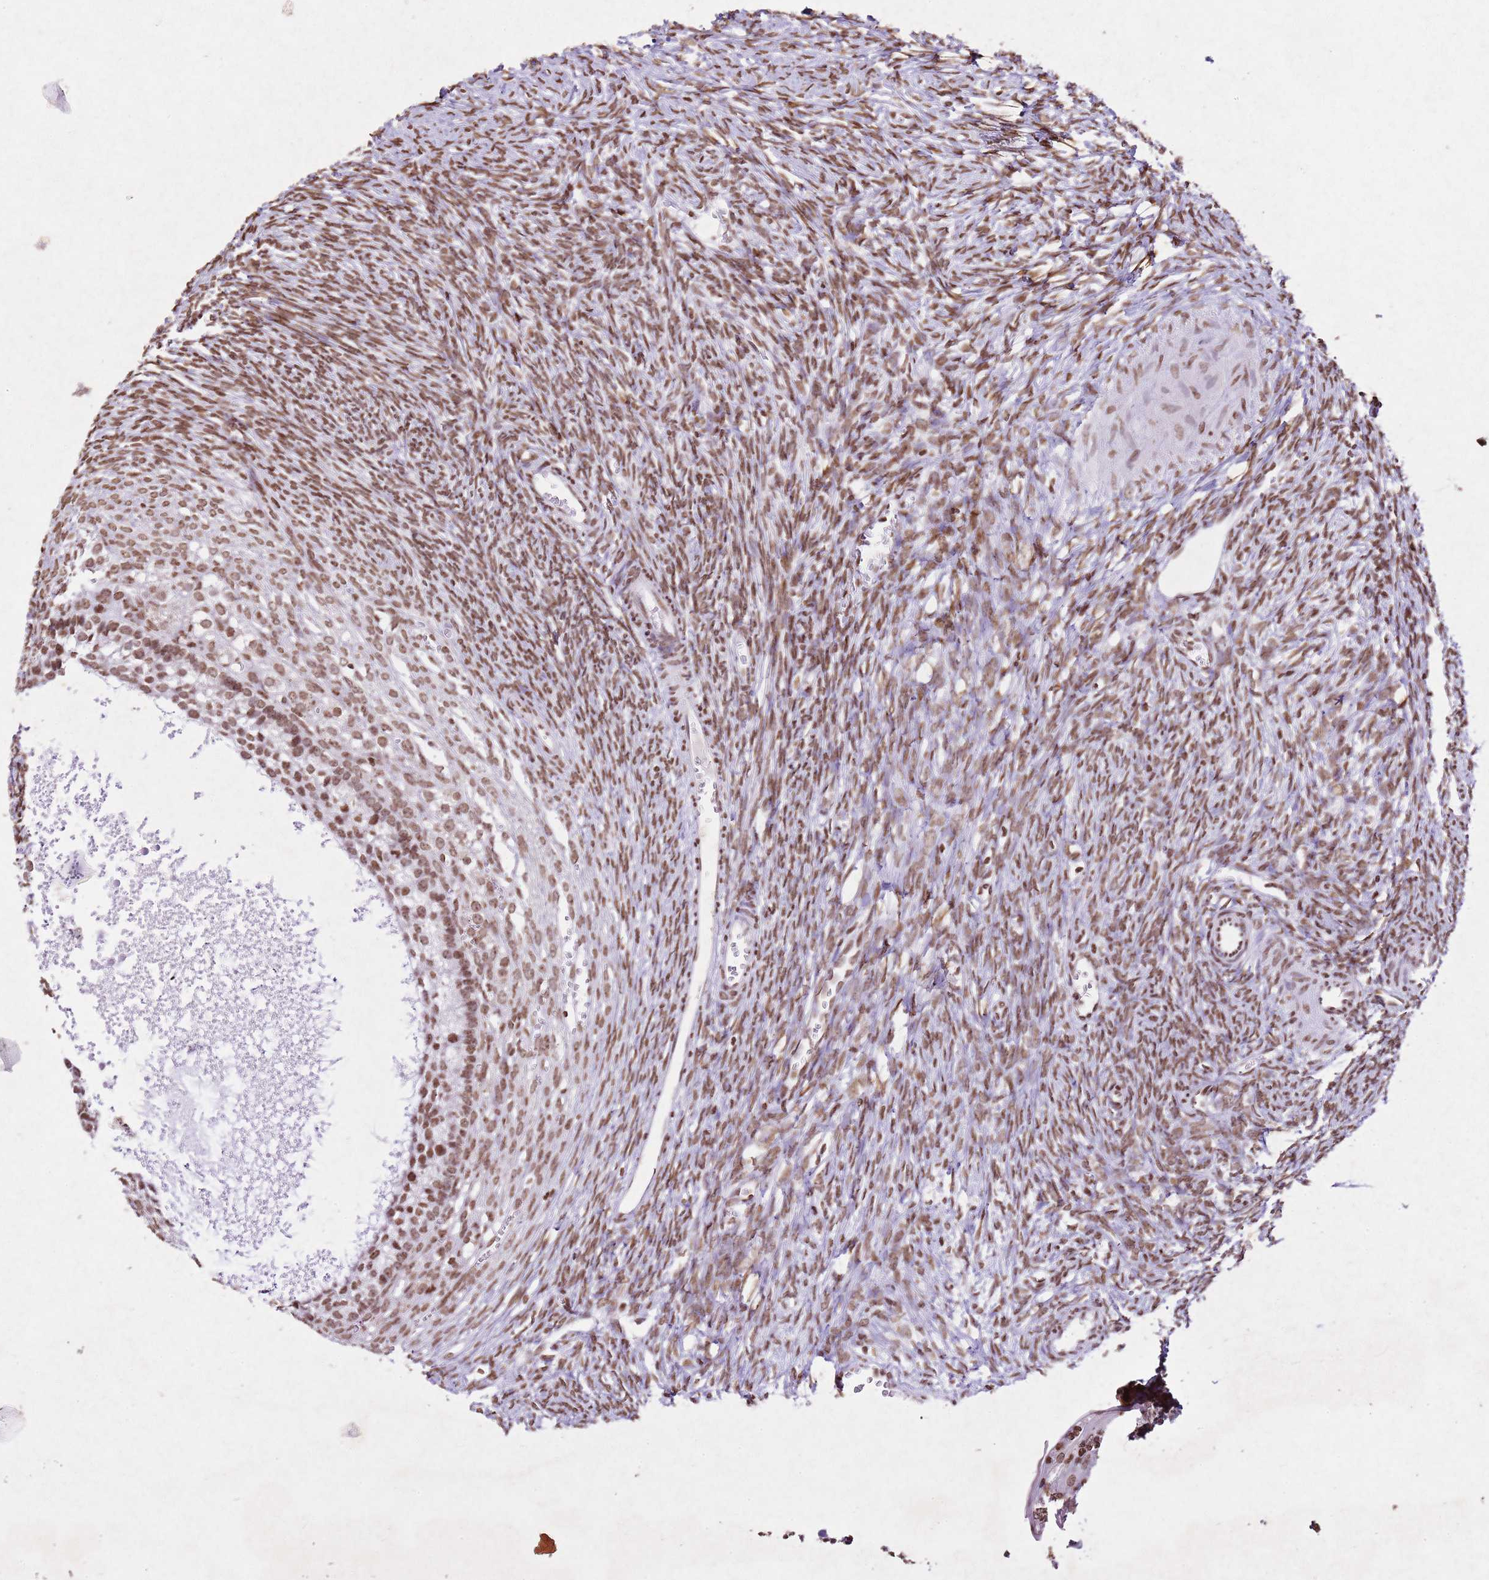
{"staining": {"intensity": "moderate", "quantity": ">75%", "location": "nuclear"}, "tissue": "ovary", "cell_type": "Ovarian stroma cells", "image_type": "normal", "snomed": [{"axis": "morphology", "description": "Normal tissue, NOS"}, {"axis": "morphology", "description": "Developmental malformation"}, {"axis": "topography", "description": "Ovary"}], "caption": "A medium amount of moderate nuclear positivity is present in approximately >75% of ovarian stroma cells in benign ovary. (DAB IHC, brown staining for protein, blue staining for nuclei).", "gene": "BMAL1", "patient": {"sex": "female", "age": 39}}